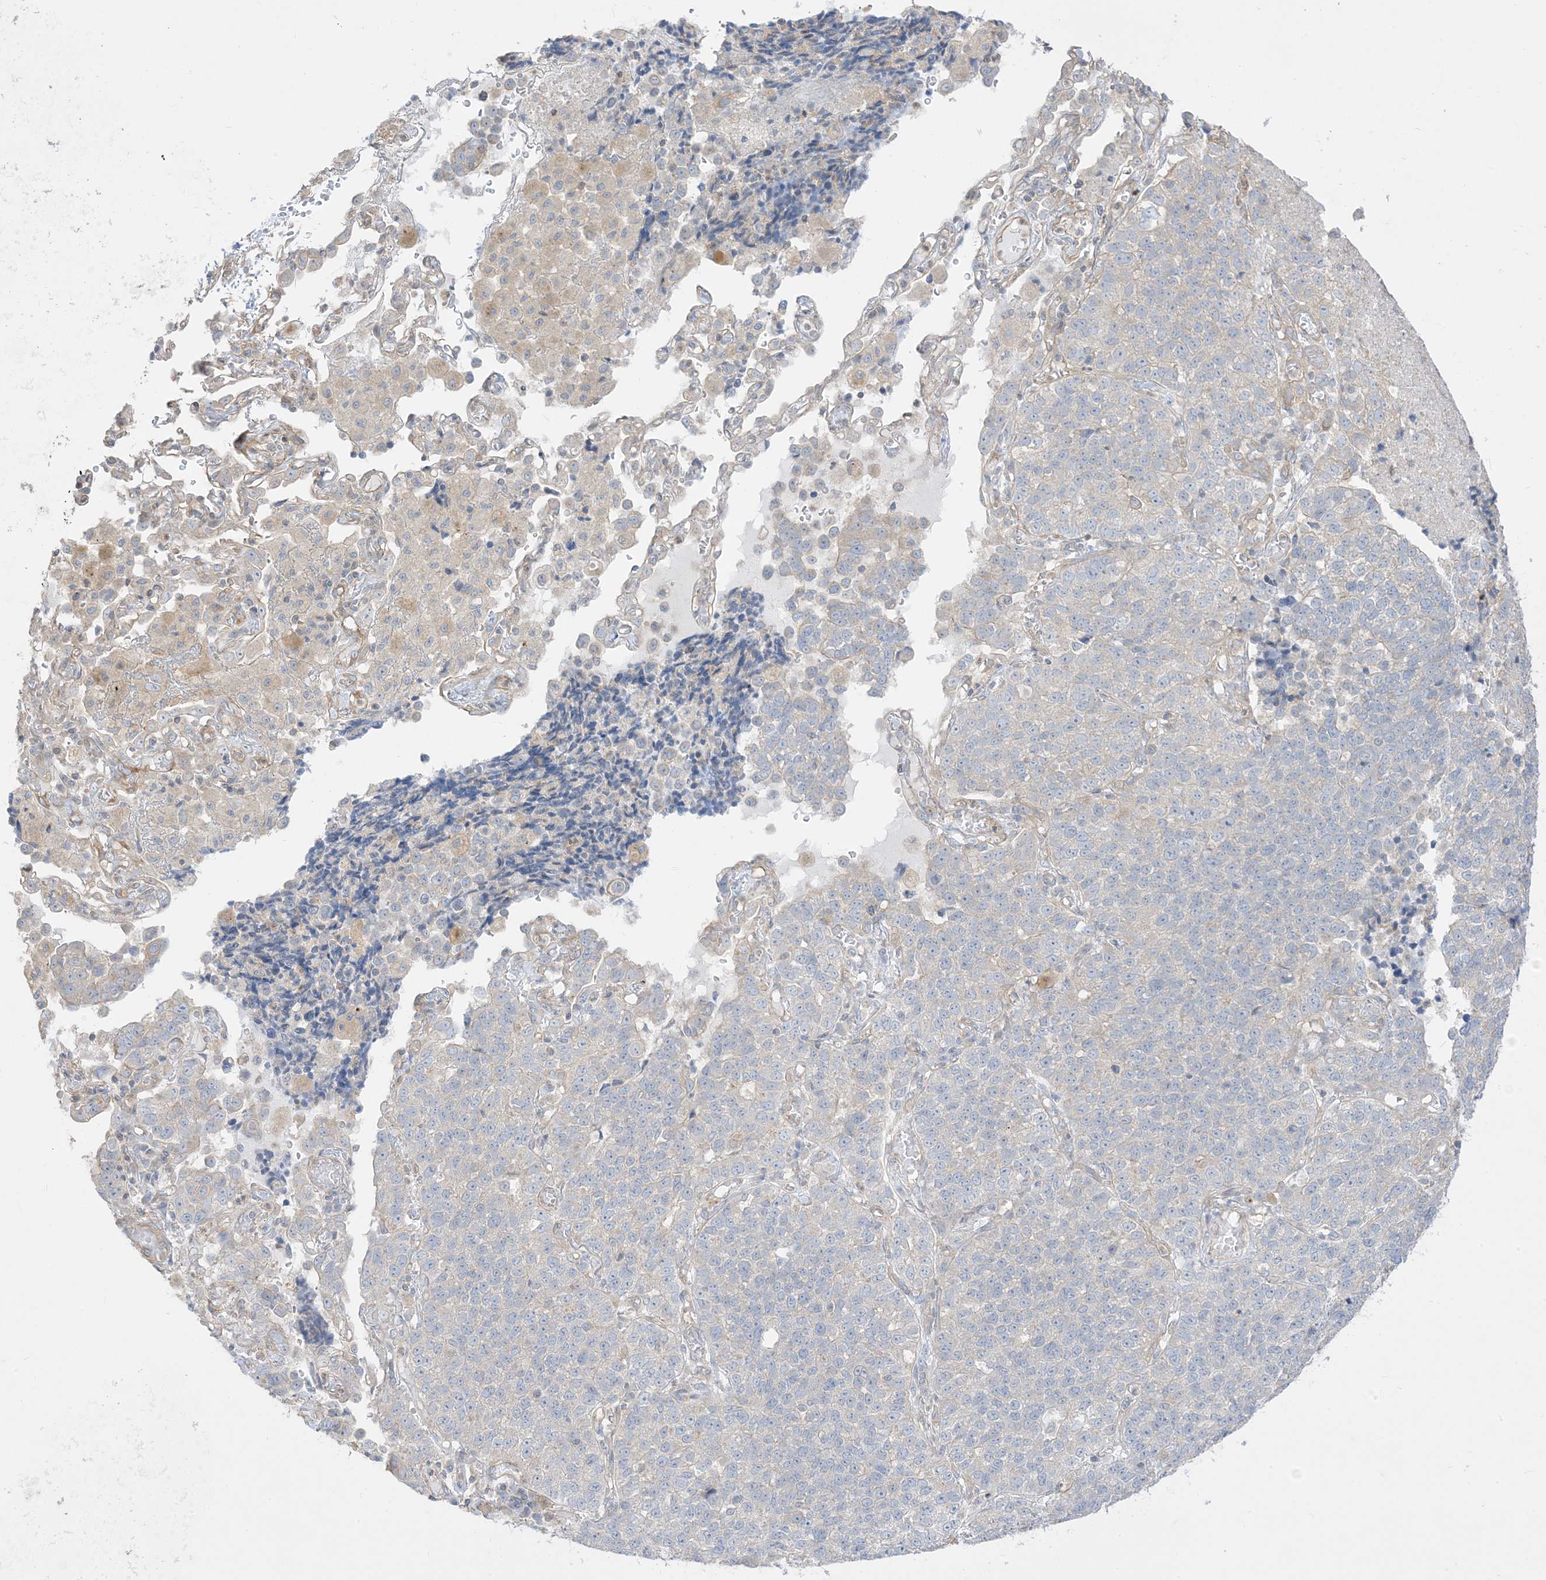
{"staining": {"intensity": "negative", "quantity": "none", "location": "none"}, "tissue": "lung cancer", "cell_type": "Tumor cells", "image_type": "cancer", "snomed": [{"axis": "morphology", "description": "Adenocarcinoma, NOS"}, {"axis": "topography", "description": "Lung"}], "caption": "Lung adenocarcinoma stained for a protein using immunohistochemistry (IHC) displays no staining tumor cells.", "gene": "ARHGEF9", "patient": {"sex": "male", "age": 49}}